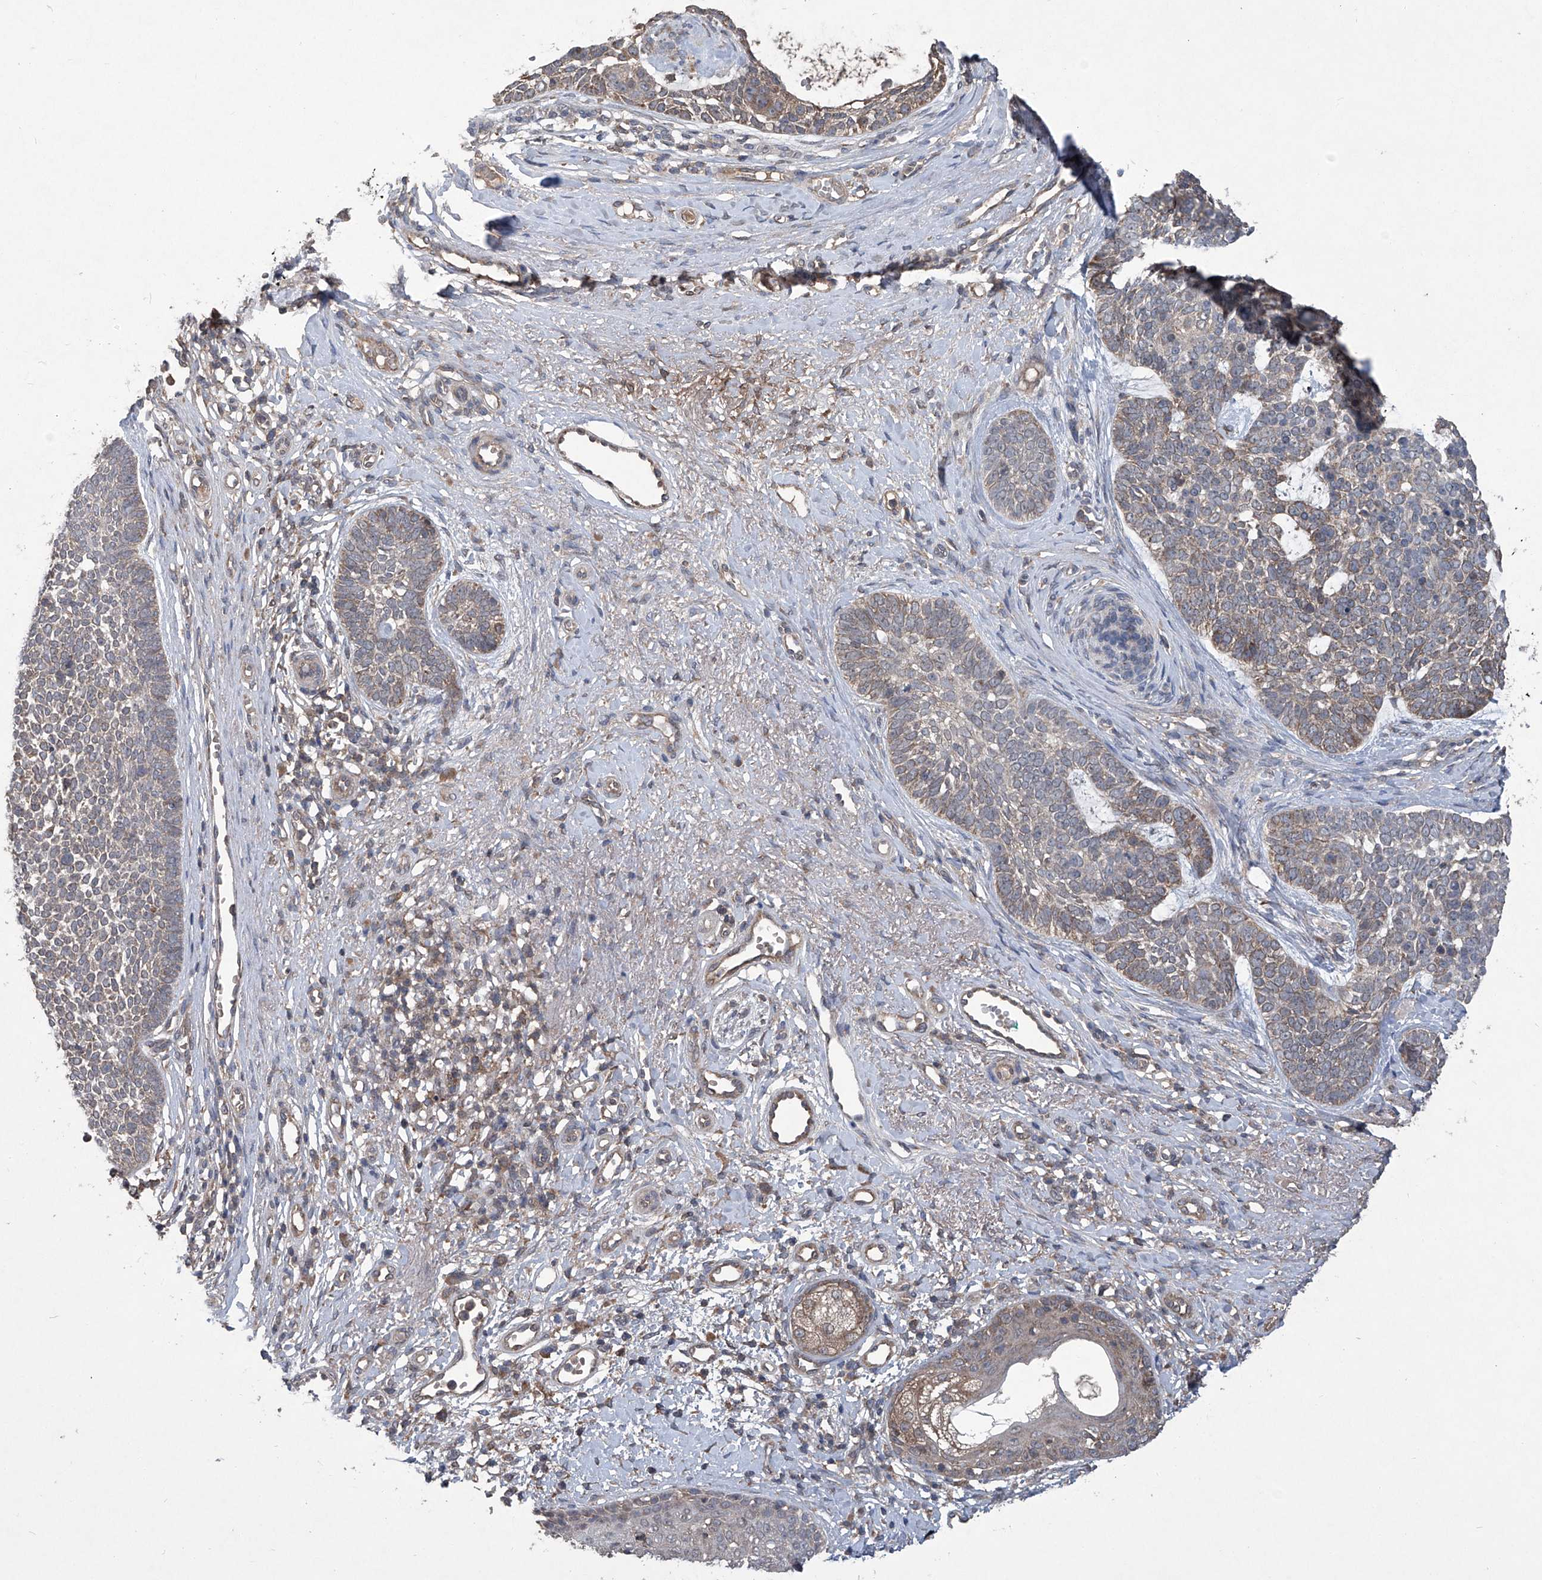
{"staining": {"intensity": "weak", "quantity": "<25%", "location": "cytoplasmic/membranous"}, "tissue": "skin cancer", "cell_type": "Tumor cells", "image_type": "cancer", "snomed": [{"axis": "morphology", "description": "Basal cell carcinoma"}, {"axis": "topography", "description": "Skin"}], "caption": "Skin cancer was stained to show a protein in brown. There is no significant staining in tumor cells.", "gene": "SUMF2", "patient": {"sex": "female", "age": 81}}